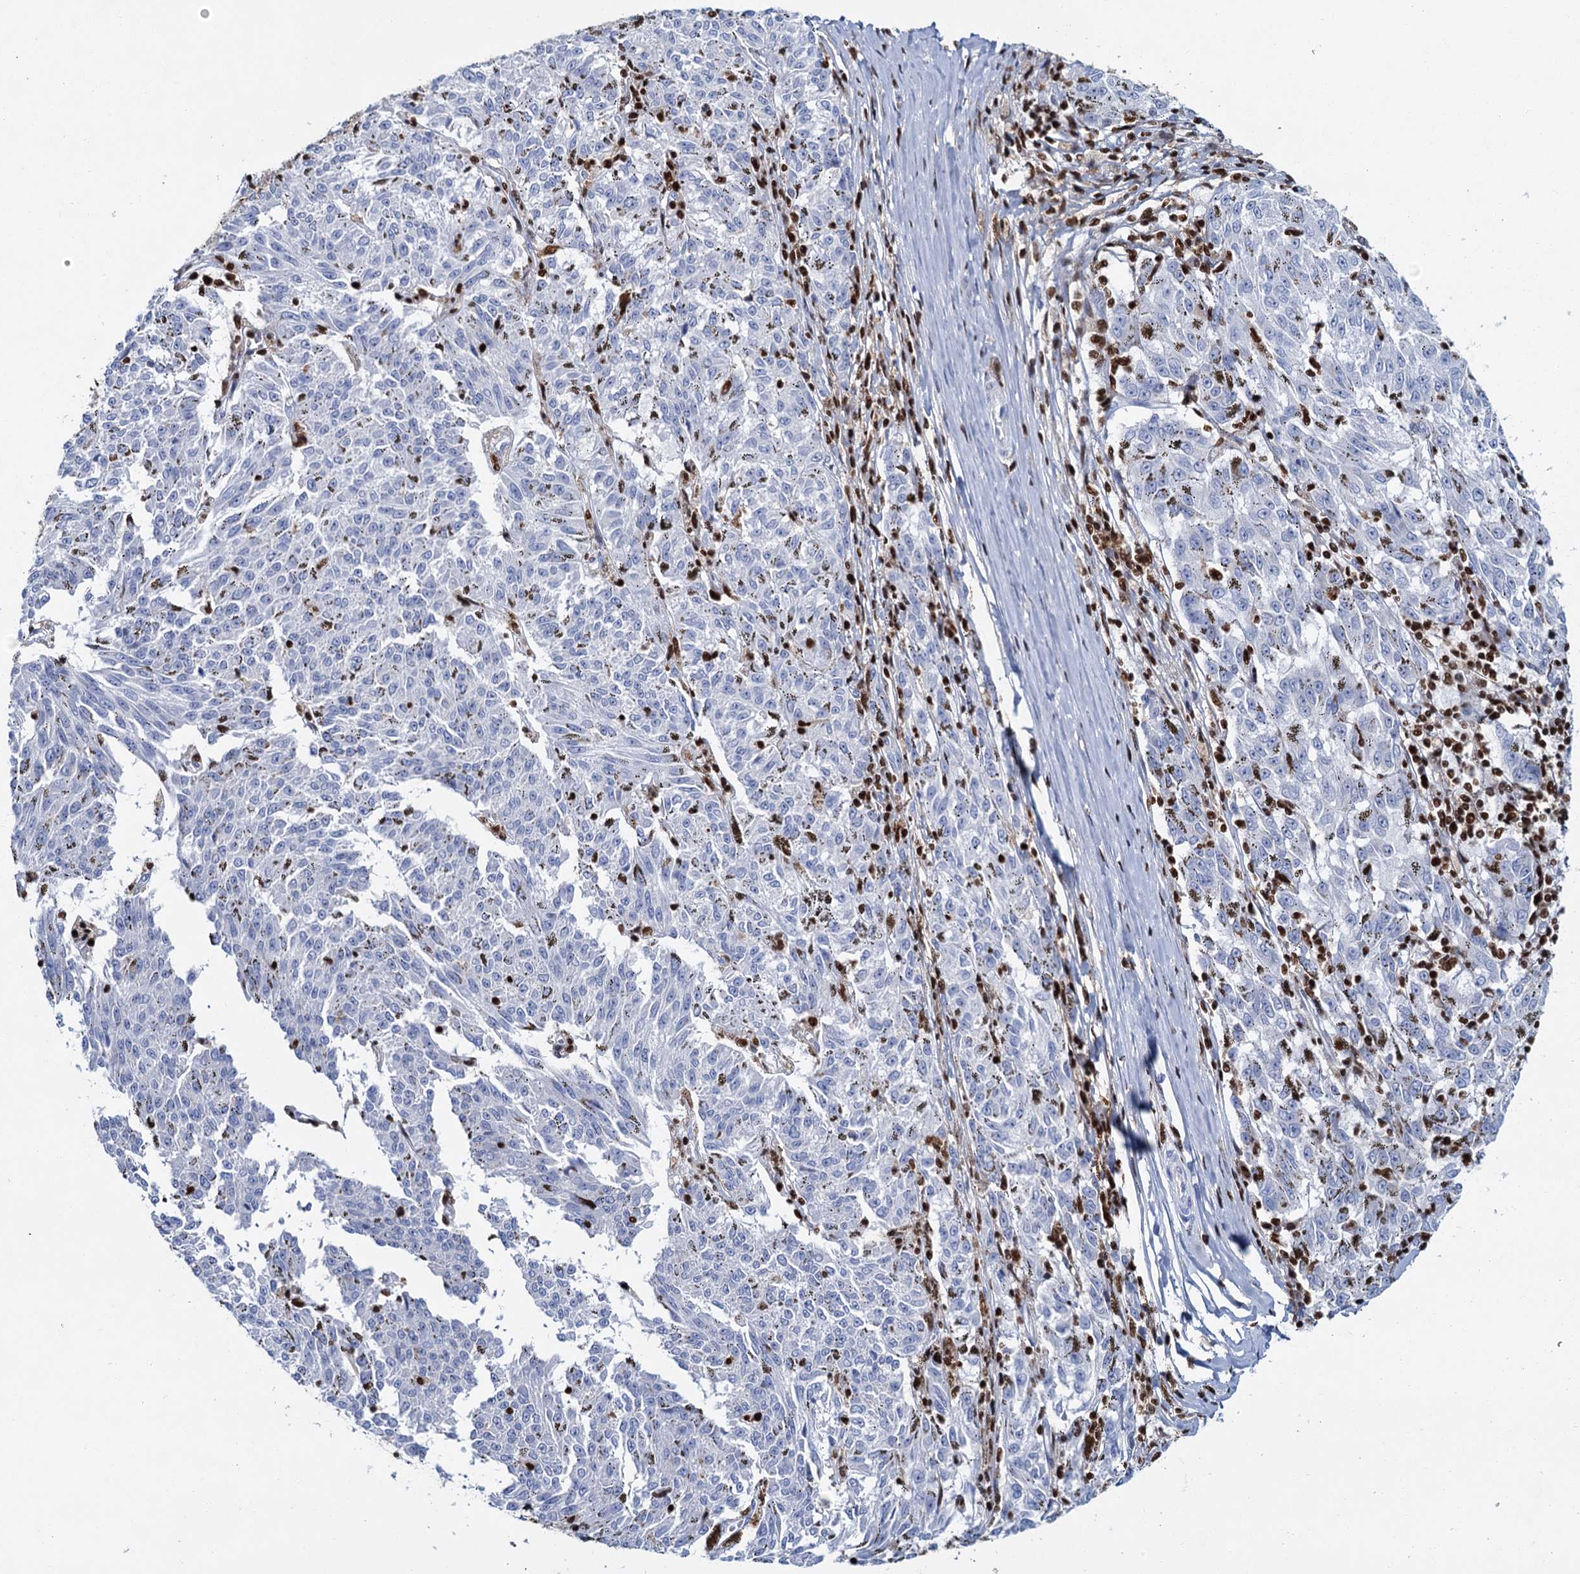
{"staining": {"intensity": "negative", "quantity": "none", "location": "none"}, "tissue": "melanoma", "cell_type": "Tumor cells", "image_type": "cancer", "snomed": [{"axis": "morphology", "description": "Malignant melanoma, NOS"}, {"axis": "topography", "description": "Skin"}], "caption": "Tumor cells are negative for protein expression in human melanoma.", "gene": "CELF2", "patient": {"sex": "female", "age": 72}}